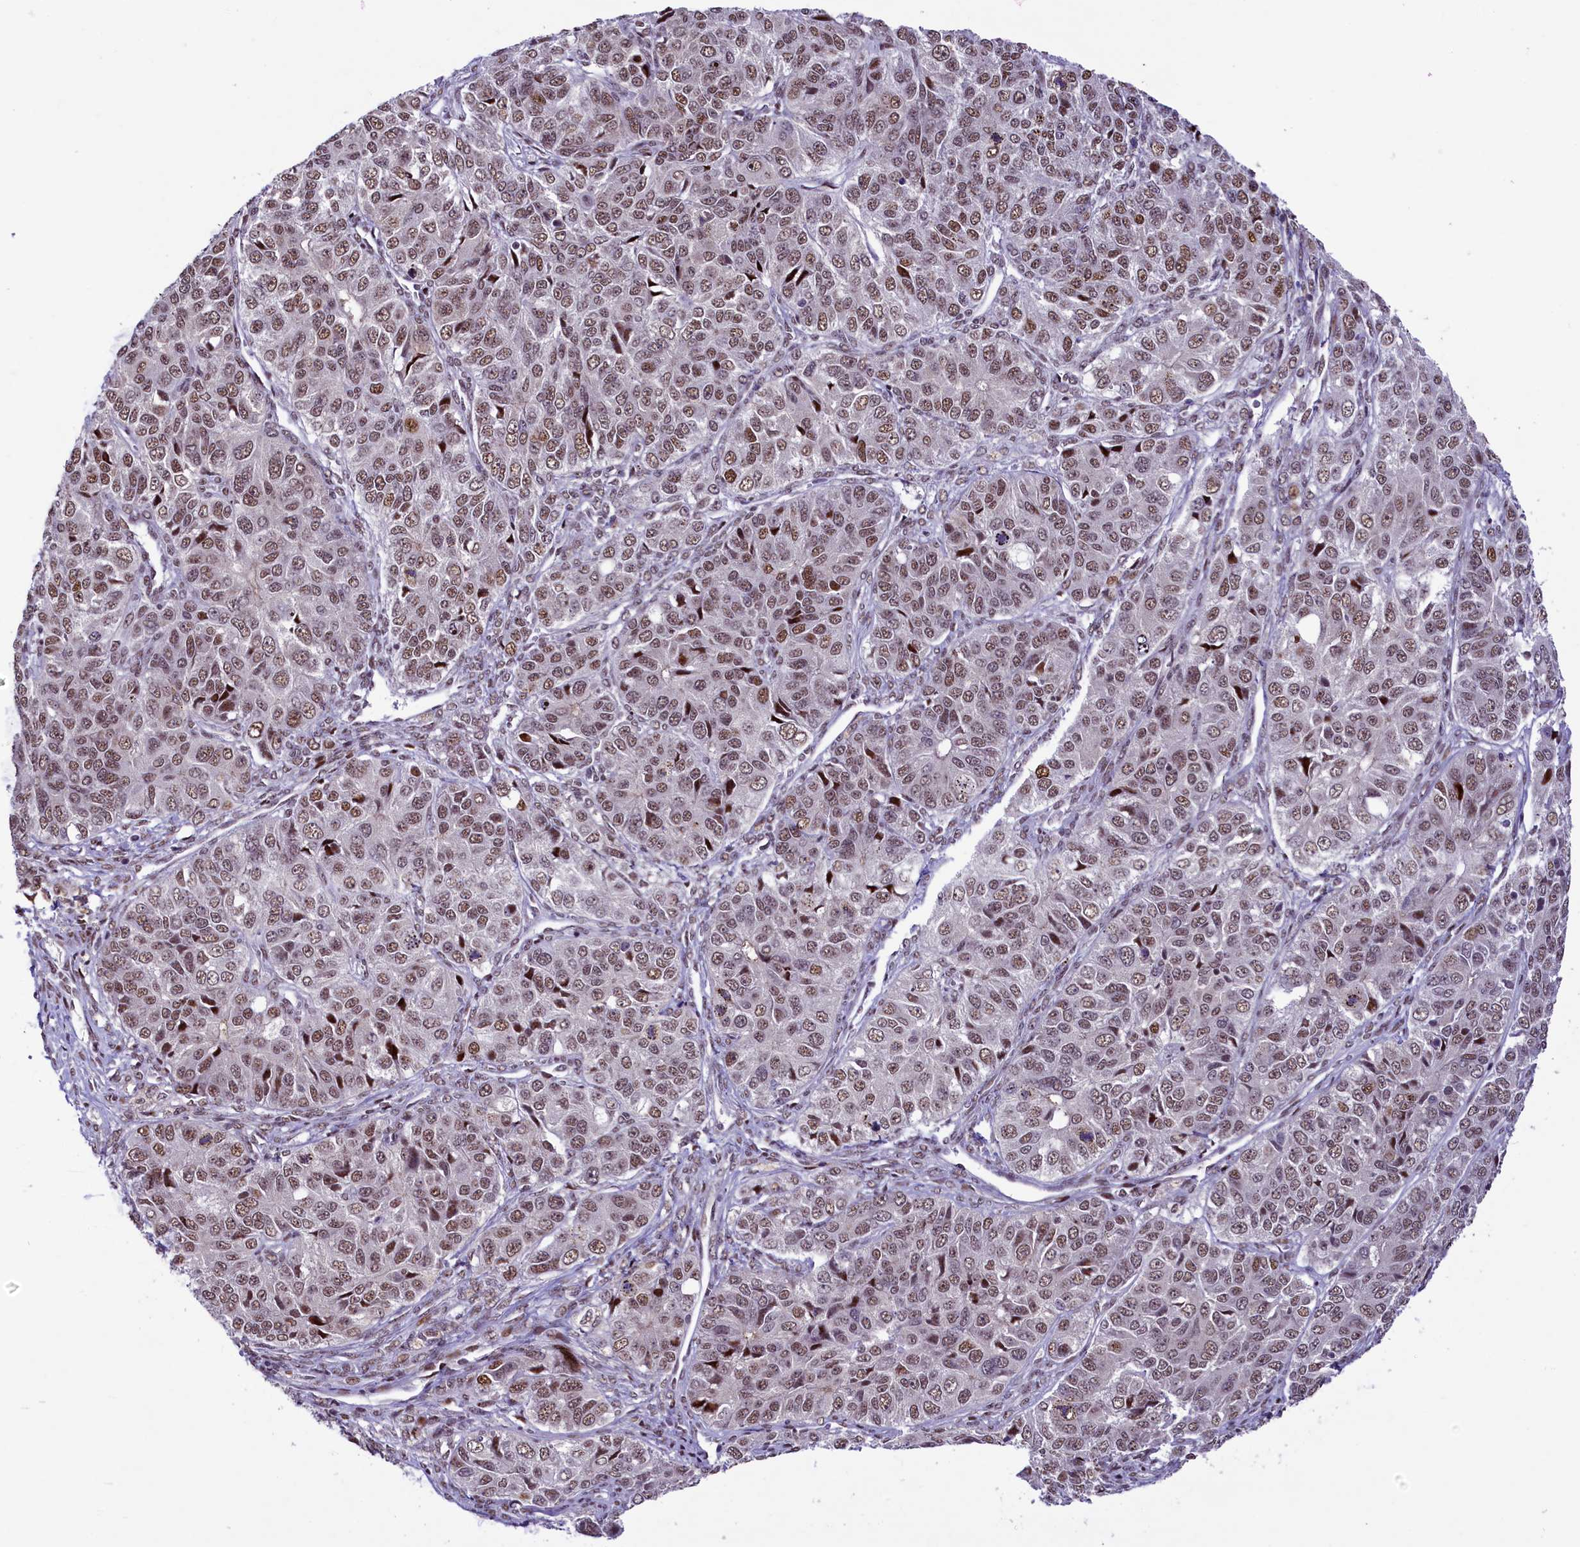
{"staining": {"intensity": "moderate", "quantity": ">75%", "location": "nuclear"}, "tissue": "ovarian cancer", "cell_type": "Tumor cells", "image_type": "cancer", "snomed": [{"axis": "morphology", "description": "Carcinoma, endometroid"}, {"axis": "topography", "description": "Ovary"}], "caption": "Human ovarian endometroid carcinoma stained for a protein (brown) demonstrates moderate nuclear positive positivity in approximately >75% of tumor cells.", "gene": "ANKS3", "patient": {"sex": "female", "age": 51}}